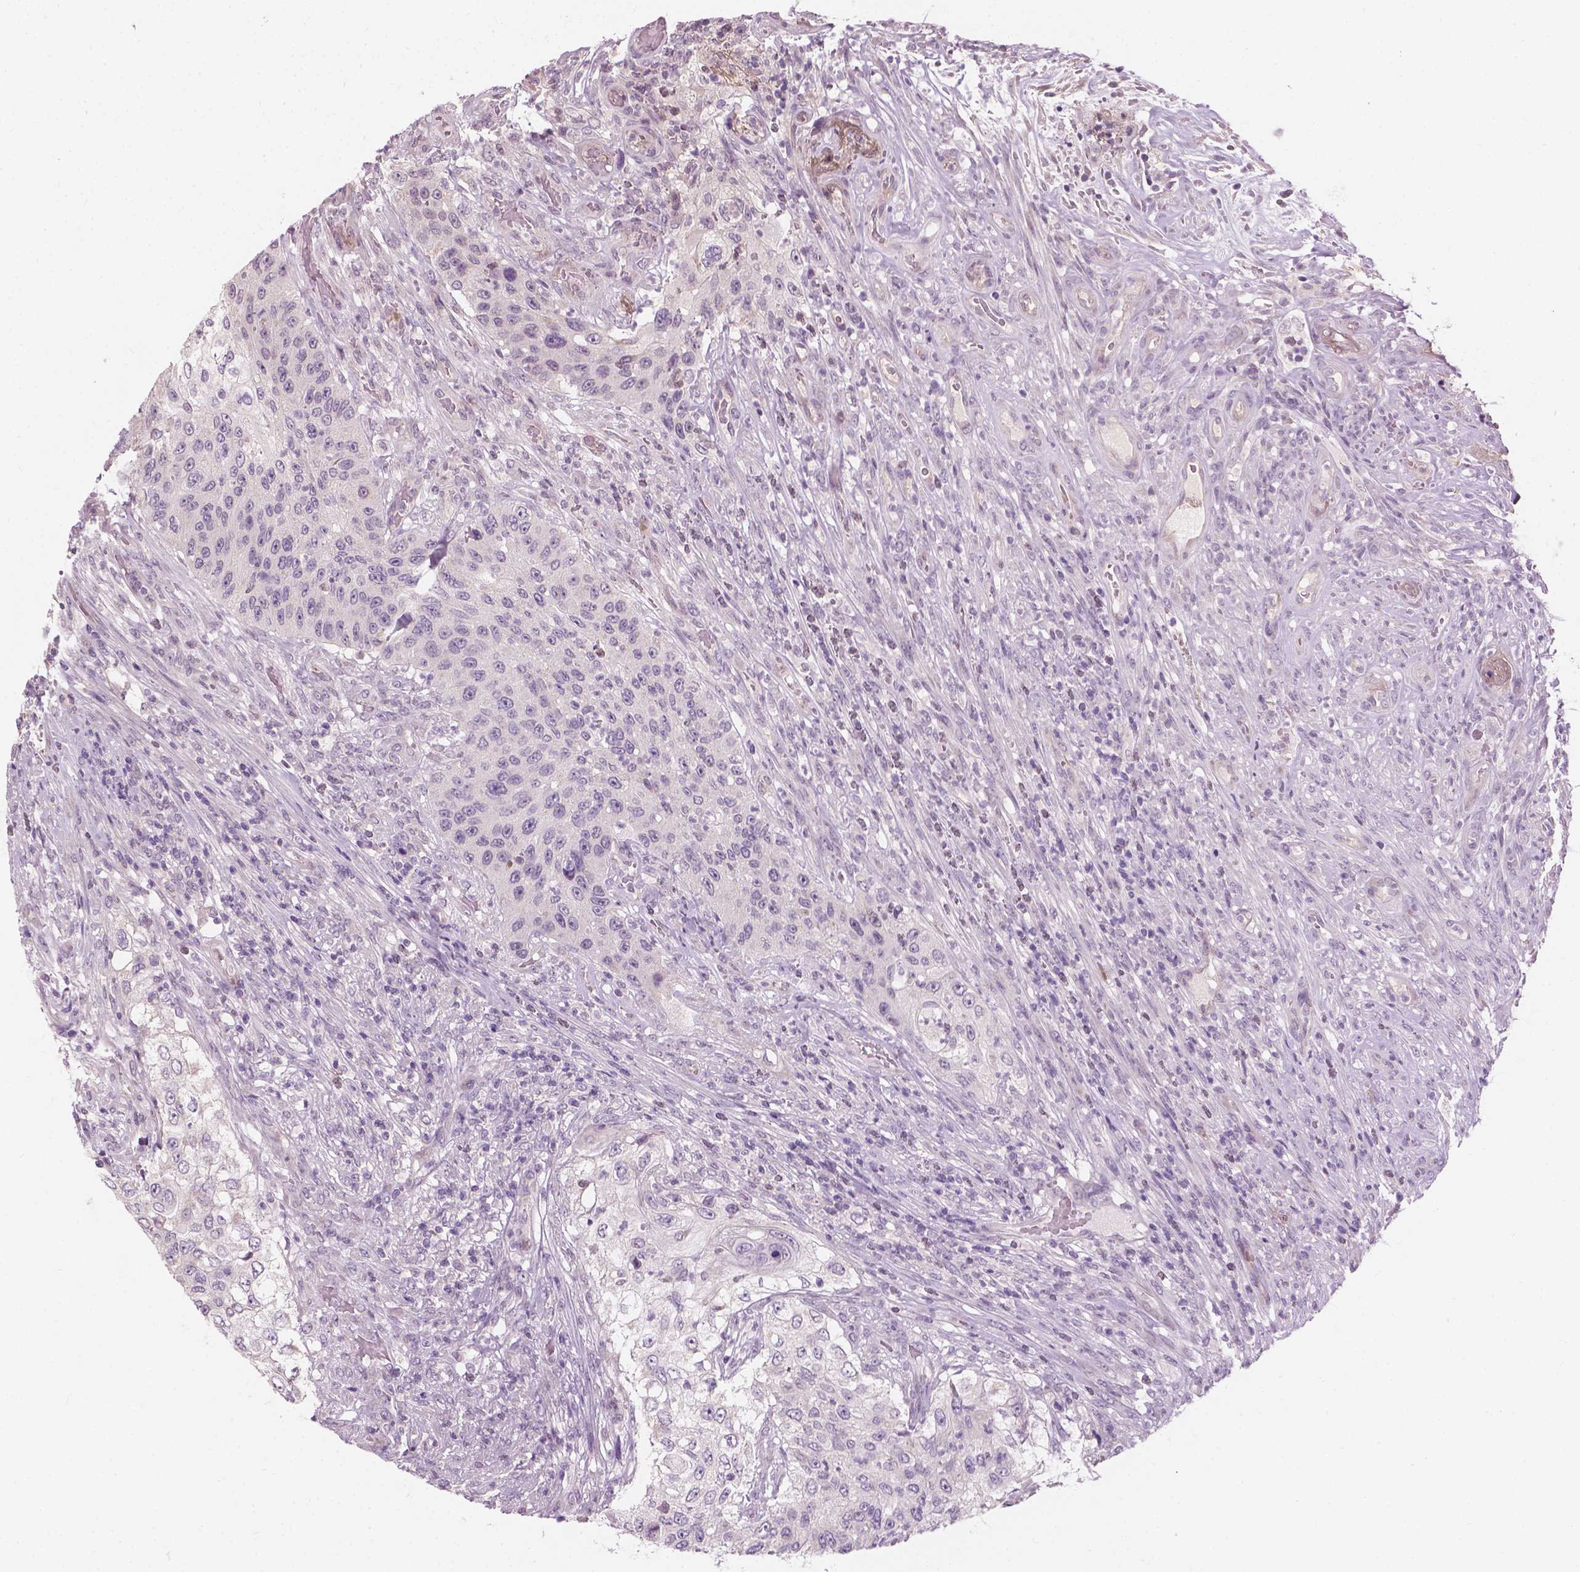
{"staining": {"intensity": "negative", "quantity": "none", "location": "none"}, "tissue": "urothelial cancer", "cell_type": "Tumor cells", "image_type": "cancer", "snomed": [{"axis": "morphology", "description": "Urothelial carcinoma, High grade"}, {"axis": "topography", "description": "Urinary bladder"}], "caption": "IHC of human urothelial cancer displays no positivity in tumor cells. The staining is performed using DAB (3,3'-diaminobenzidine) brown chromogen with nuclei counter-stained in using hematoxylin.", "gene": "CFAP126", "patient": {"sex": "female", "age": 60}}